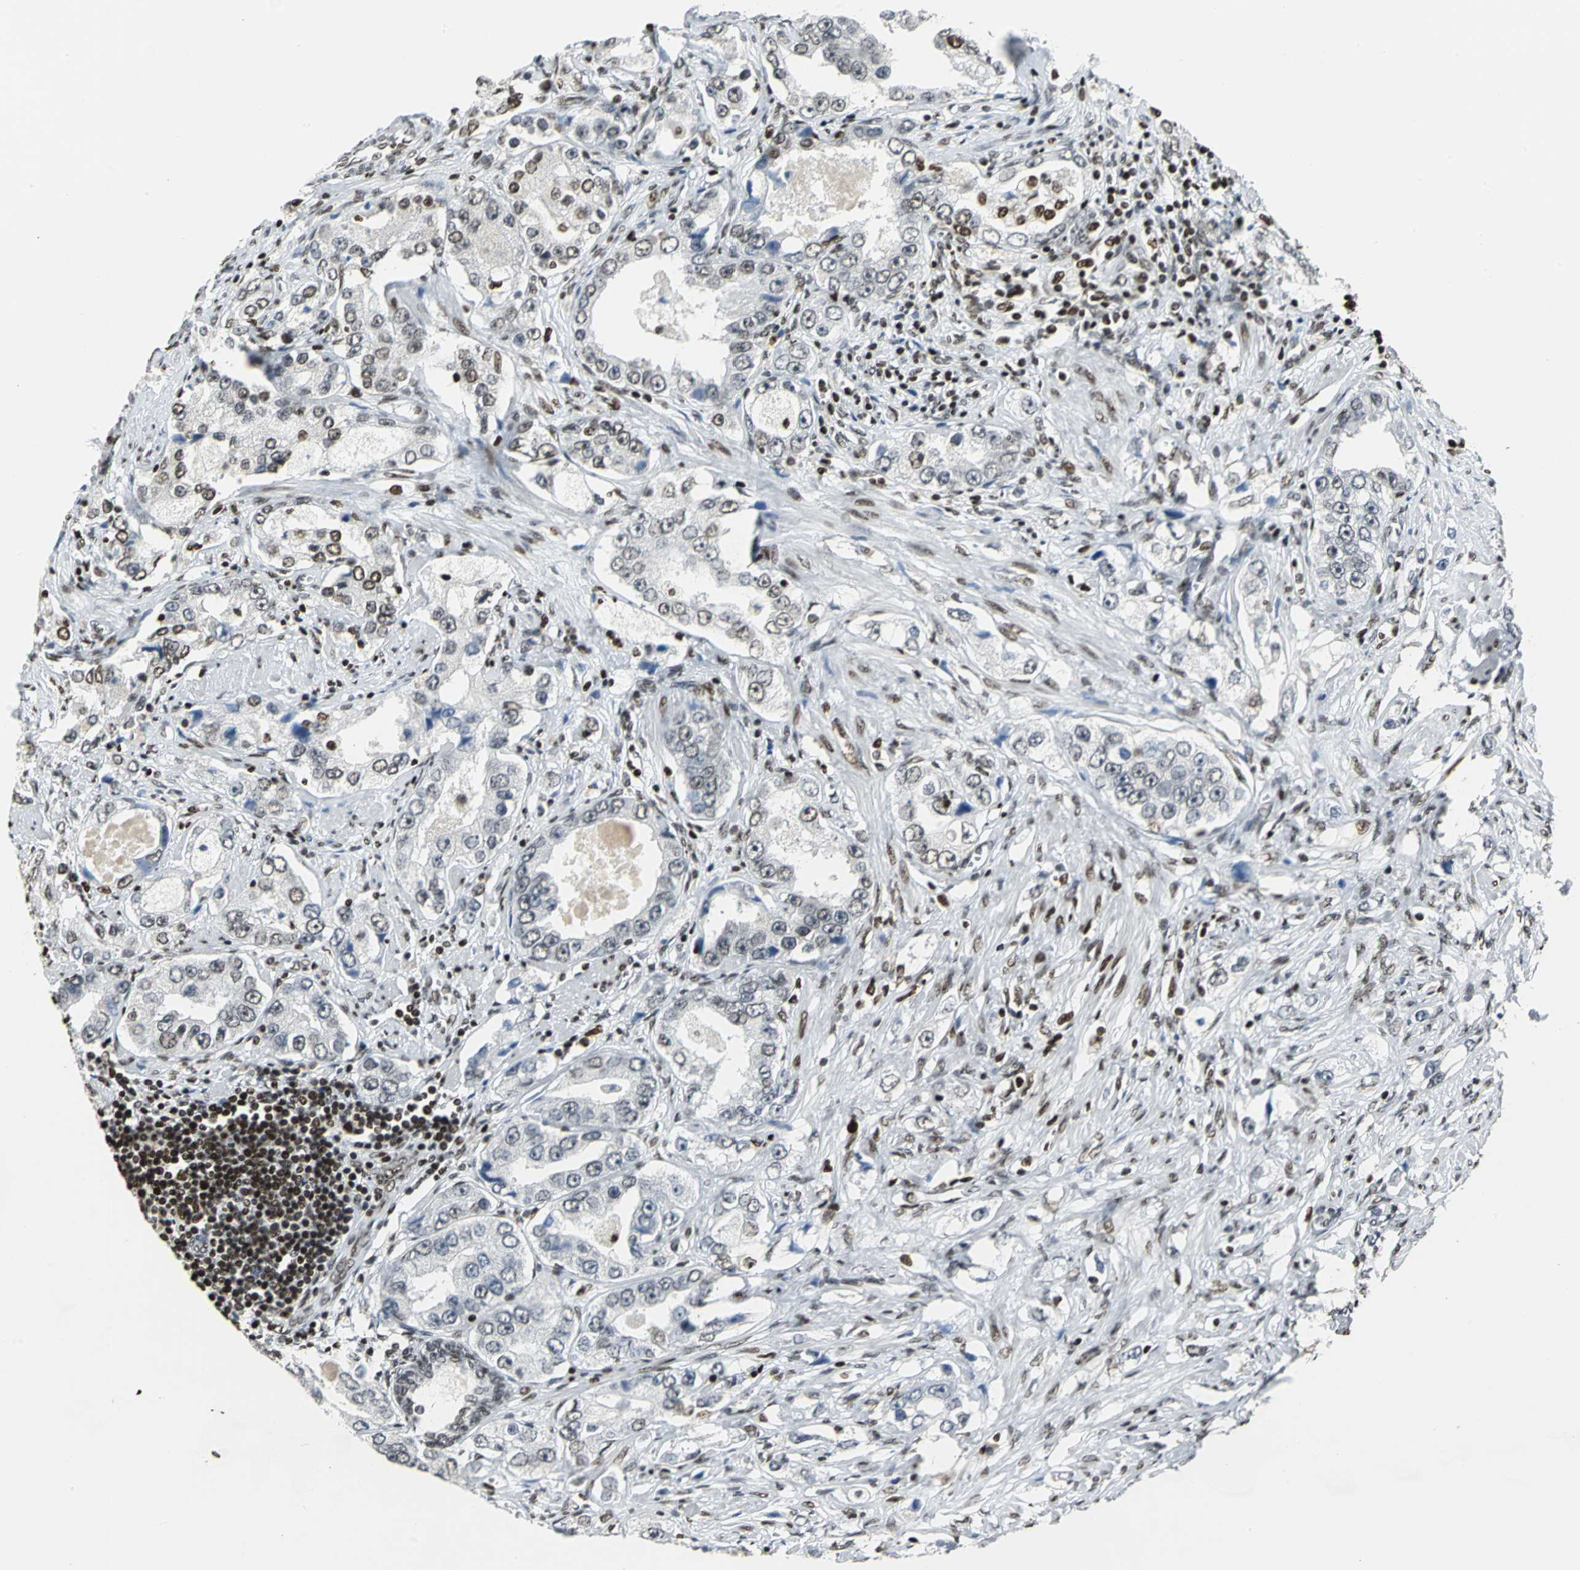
{"staining": {"intensity": "moderate", "quantity": "<25%", "location": "nuclear"}, "tissue": "prostate cancer", "cell_type": "Tumor cells", "image_type": "cancer", "snomed": [{"axis": "morphology", "description": "Adenocarcinoma, High grade"}, {"axis": "topography", "description": "Prostate"}], "caption": "Tumor cells exhibit moderate nuclear positivity in approximately <25% of cells in adenocarcinoma (high-grade) (prostate).", "gene": "HNRNPD", "patient": {"sex": "male", "age": 63}}